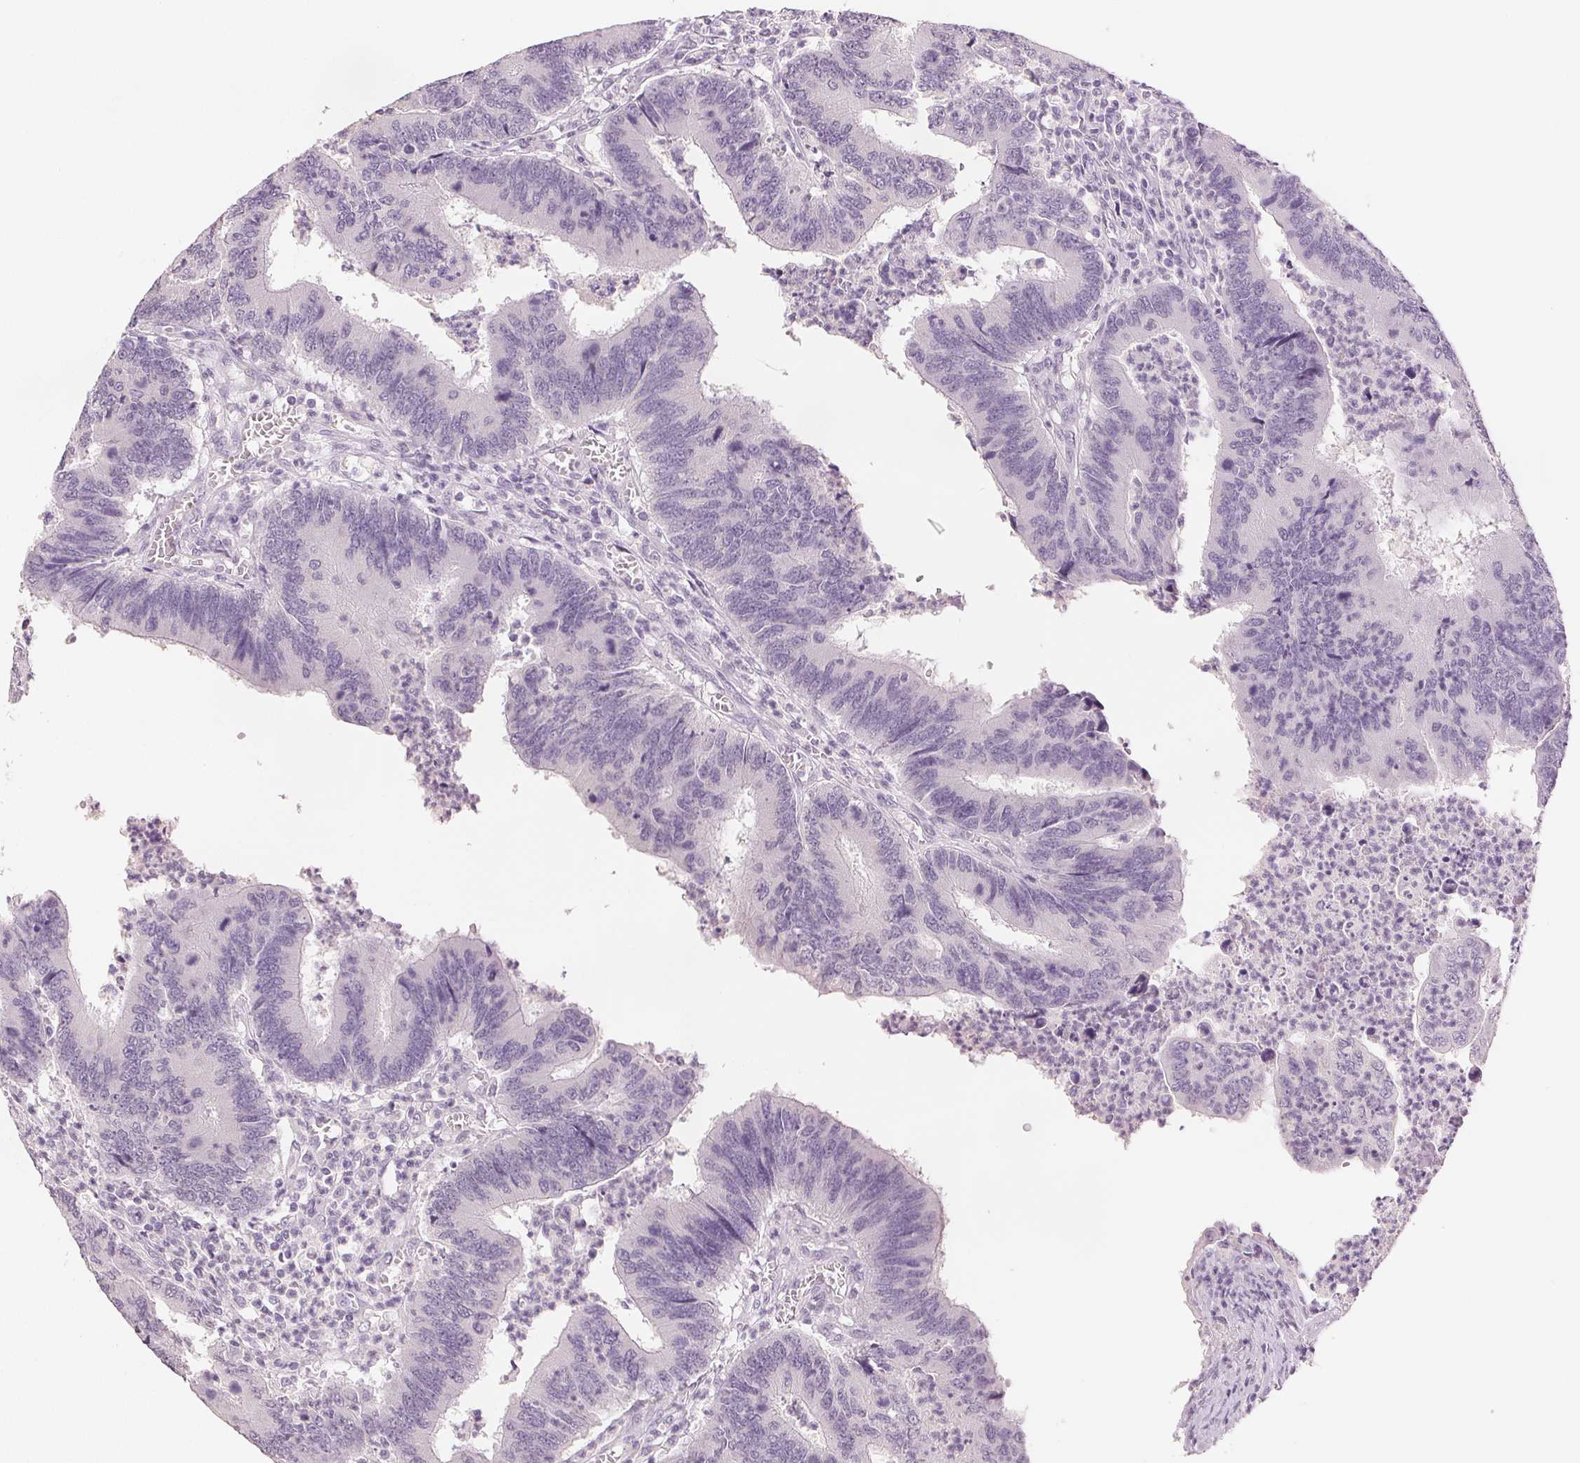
{"staining": {"intensity": "negative", "quantity": "none", "location": "none"}, "tissue": "colorectal cancer", "cell_type": "Tumor cells", "image_type": "cancer", "snomed": [{"axis": "morphology", "description": "Adenocarcinoma, NOS"}, {"axis": "topography", "description": "Colon"}], "caption": "High magnification brightfield microscopy of colorectal adenocarcinoma stained with DAB (brown) and counterstained with hematoxylin (blue): tumor cells show no significant expression.", "gene": "SCGN", "patient": {"sex": "female", "age": 67}}